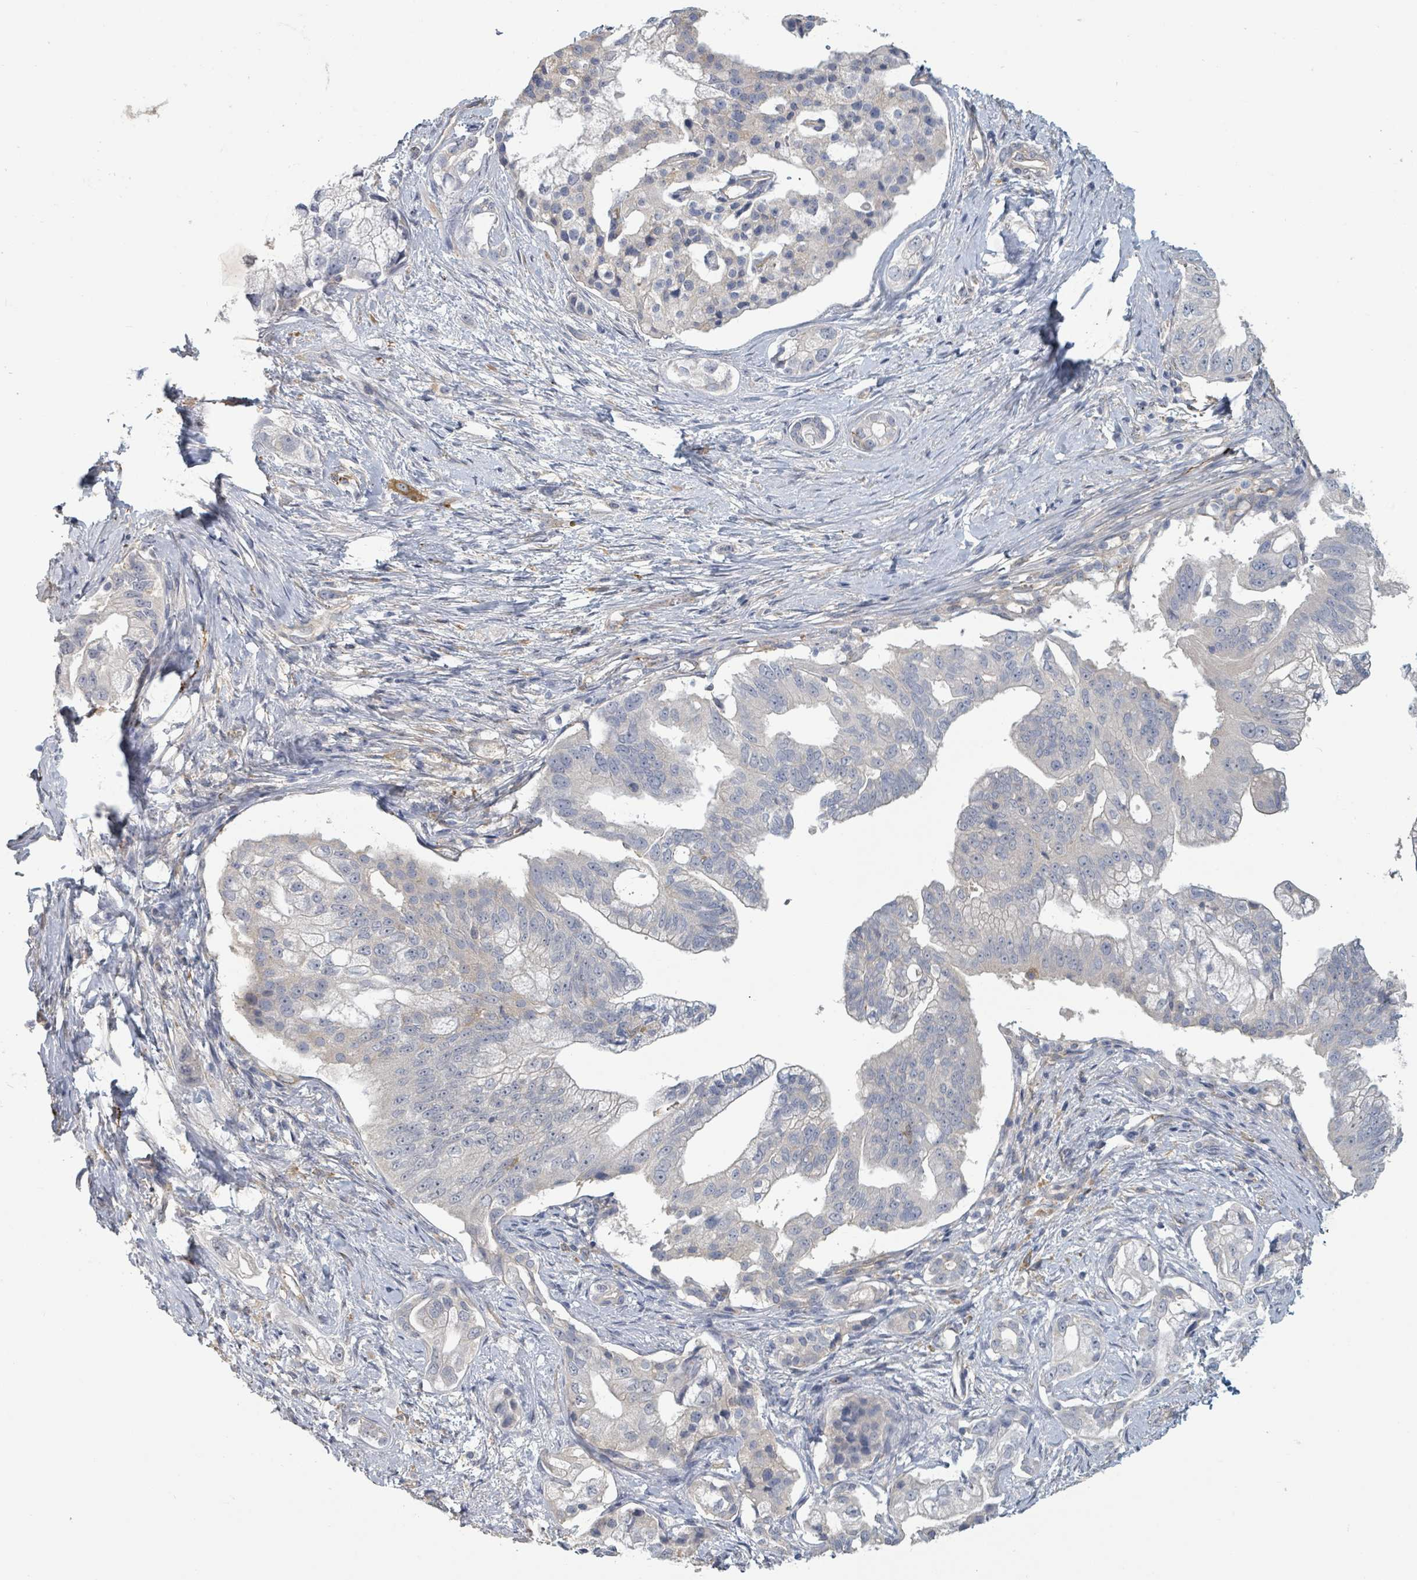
{"staining": {"intensity": "negative", "quantity": "none", "location": "none"}, "tissue": "pancreatic cancer", "cell_type": "Tumor cells", "image_type": "cancer", "snomed": [{"axis": "morphology", "description": "Adenocarcinoma, NOS"}, {"axis": "topography", "description": "Pancreas"}], "caption": "Immunohistochemistry micrograph of neoplastic tissue: human adenocarcinoma (pancreatic) stained with DAB (3,3'-diaminobenzidine) shows no significant protein staining in tumor cells.", "gene": "PLAUR", "patient": {"sex": "male", "age": 70}}